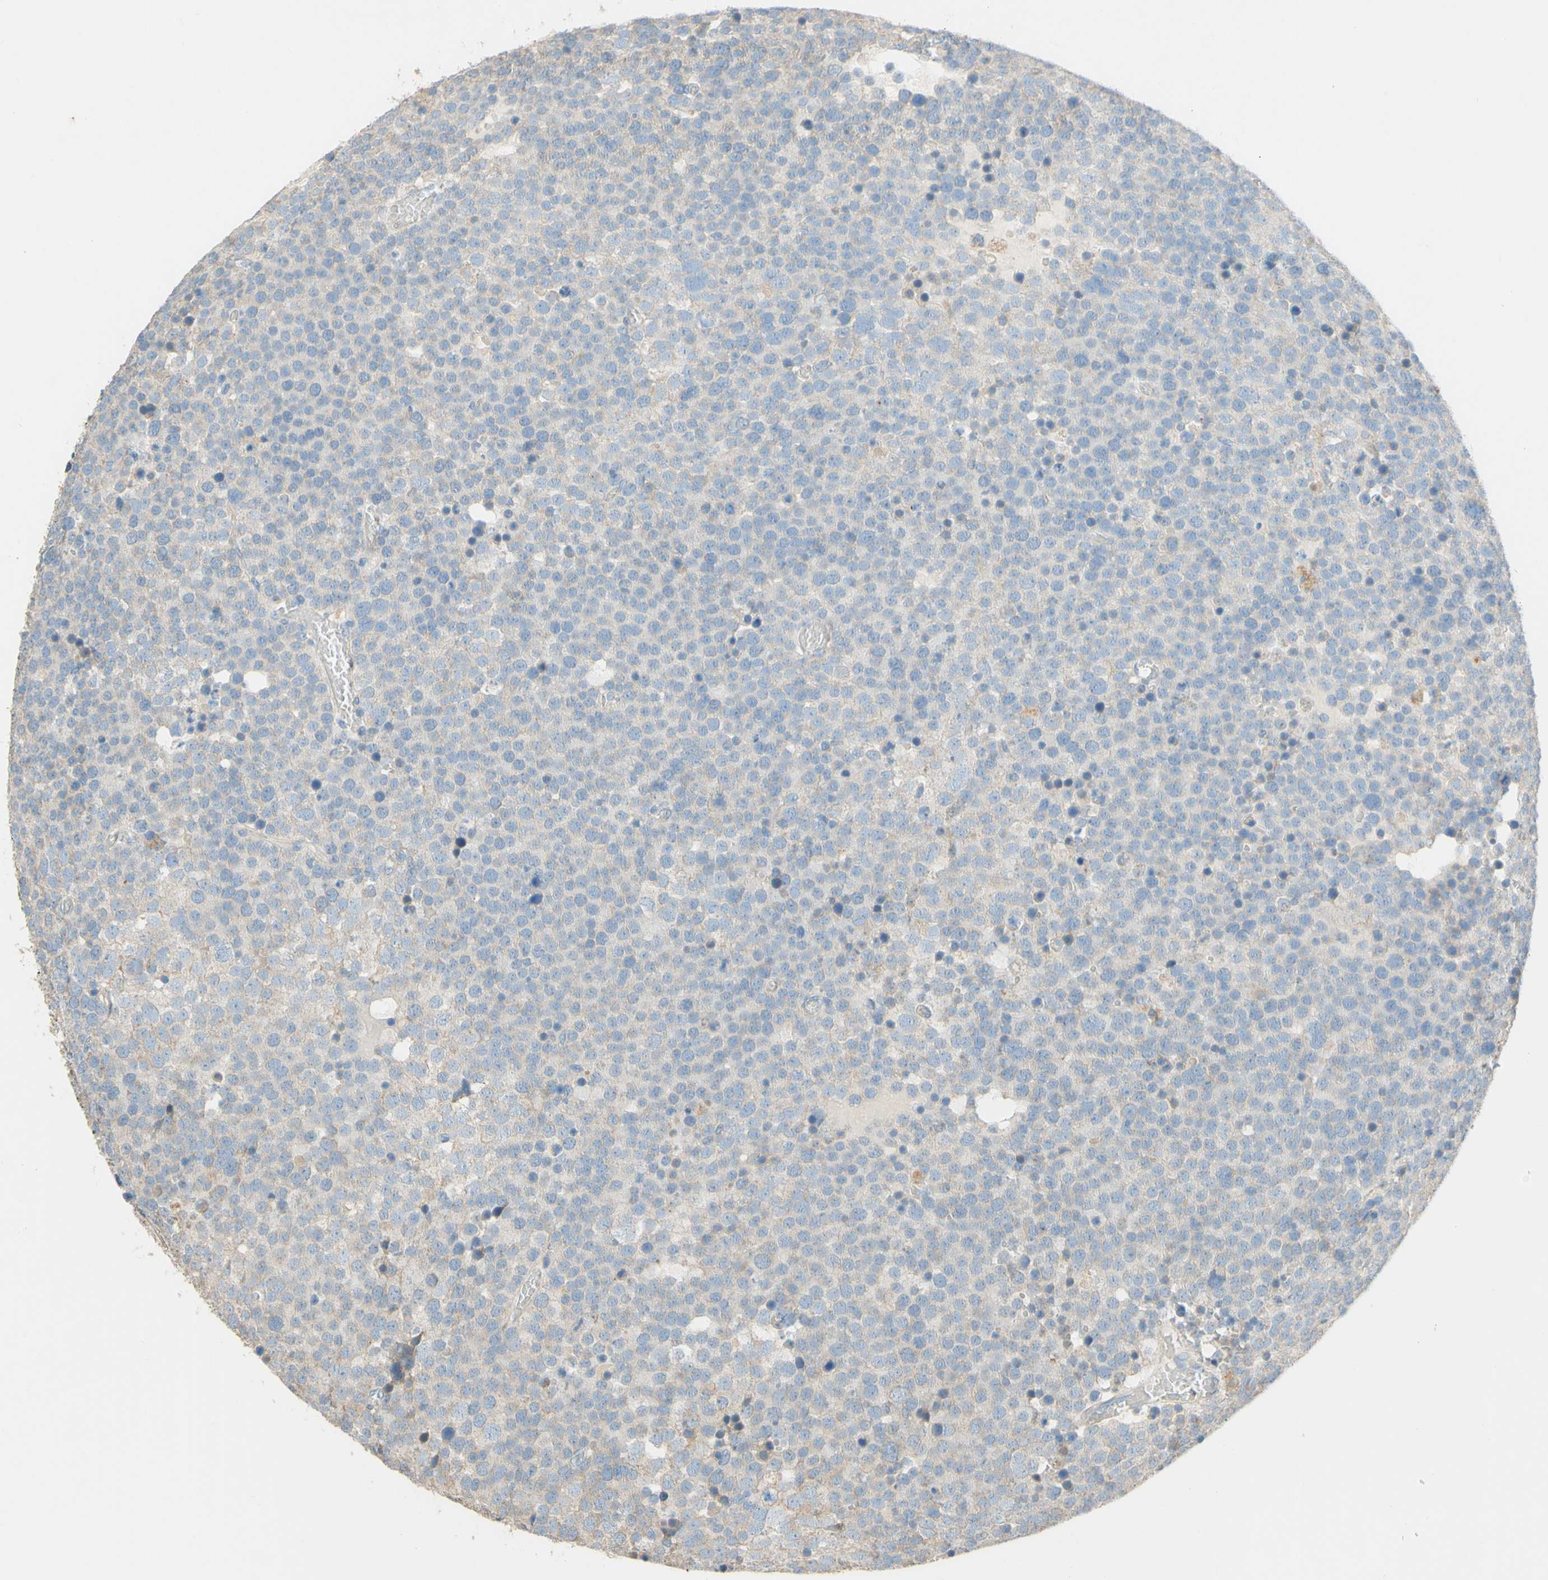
{"staining": {"intensity": "weak", "quantity": "<25%", "location": "cytoplasmic/membranous"}, "tissue": "testis cancer", "cell_type": "Tumor cells", "image_type": "cancer", "snomed": [{"axis": "morphology", "description": "Seminoma, NOS"}, {"axis": "topography", "description": "Testis"}], "caption": "High magnification brightfield microscopy of seminoma (testis) stained with DAB (brown) and counterstained with hematoxylin (blue): tumor cells show no significant staining. (IHC, brightfield microscopy, high magnification).", "gene": "DKK3", "patient": {"sex": "male", "age": 71}}